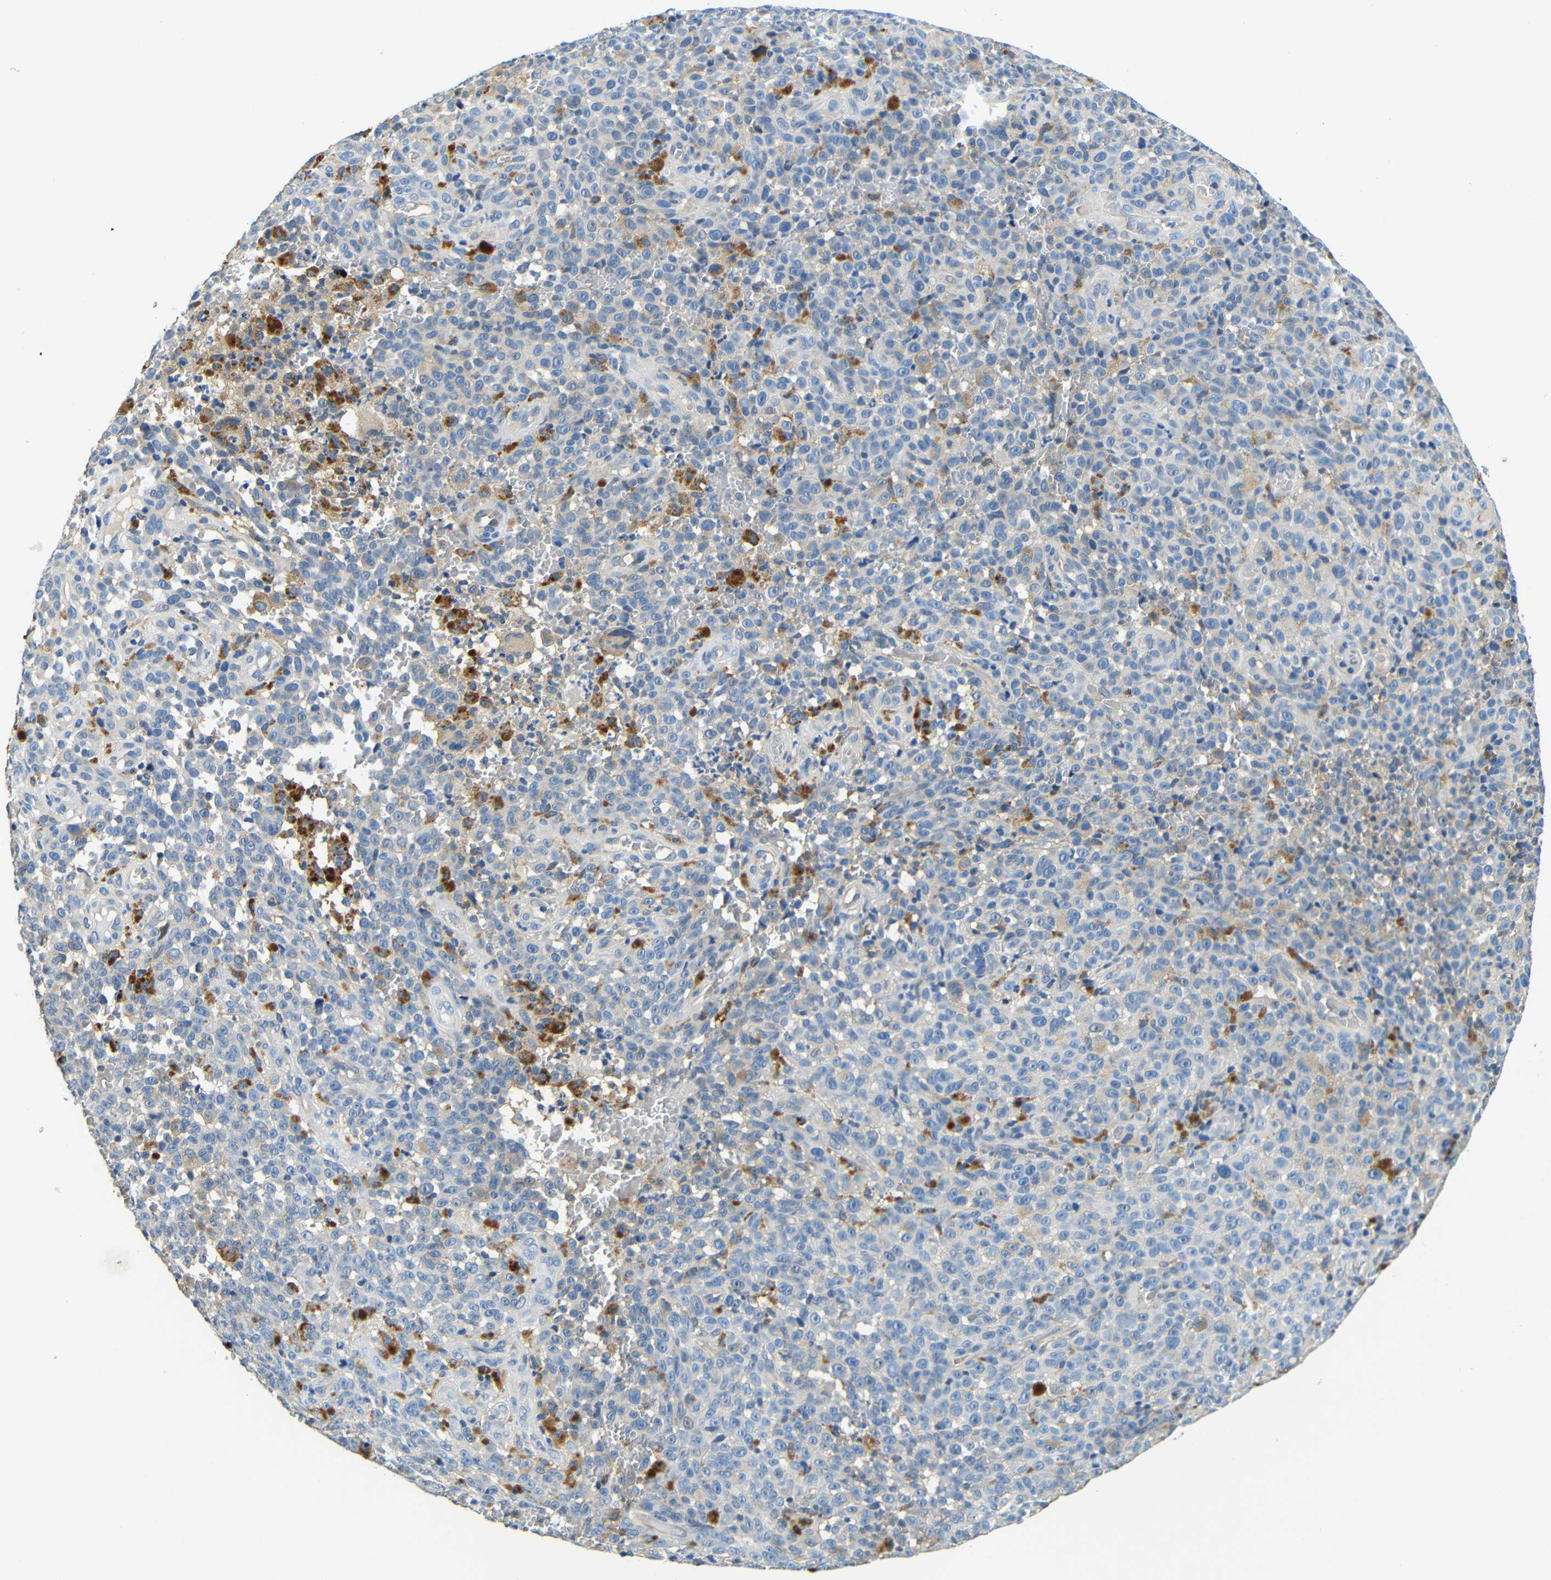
{"staining": {"intensity": "negative", "quantity": "none", "location": "none"}, "tissue": "melanoma", "cell_type": "Tumor cells", "image_type": "cancer", "snomed": [{"axis": "morphology", "description": "Malignant melanoma, NOS"}, {"axis": "topography", "description": "Skin"}], "caption": "A histopathology image of malignant melanoma stained for a protein displays no brown staining in tumor cells.", "gene": "FMO5", "patient": {"sex": "female", "age": 82}}